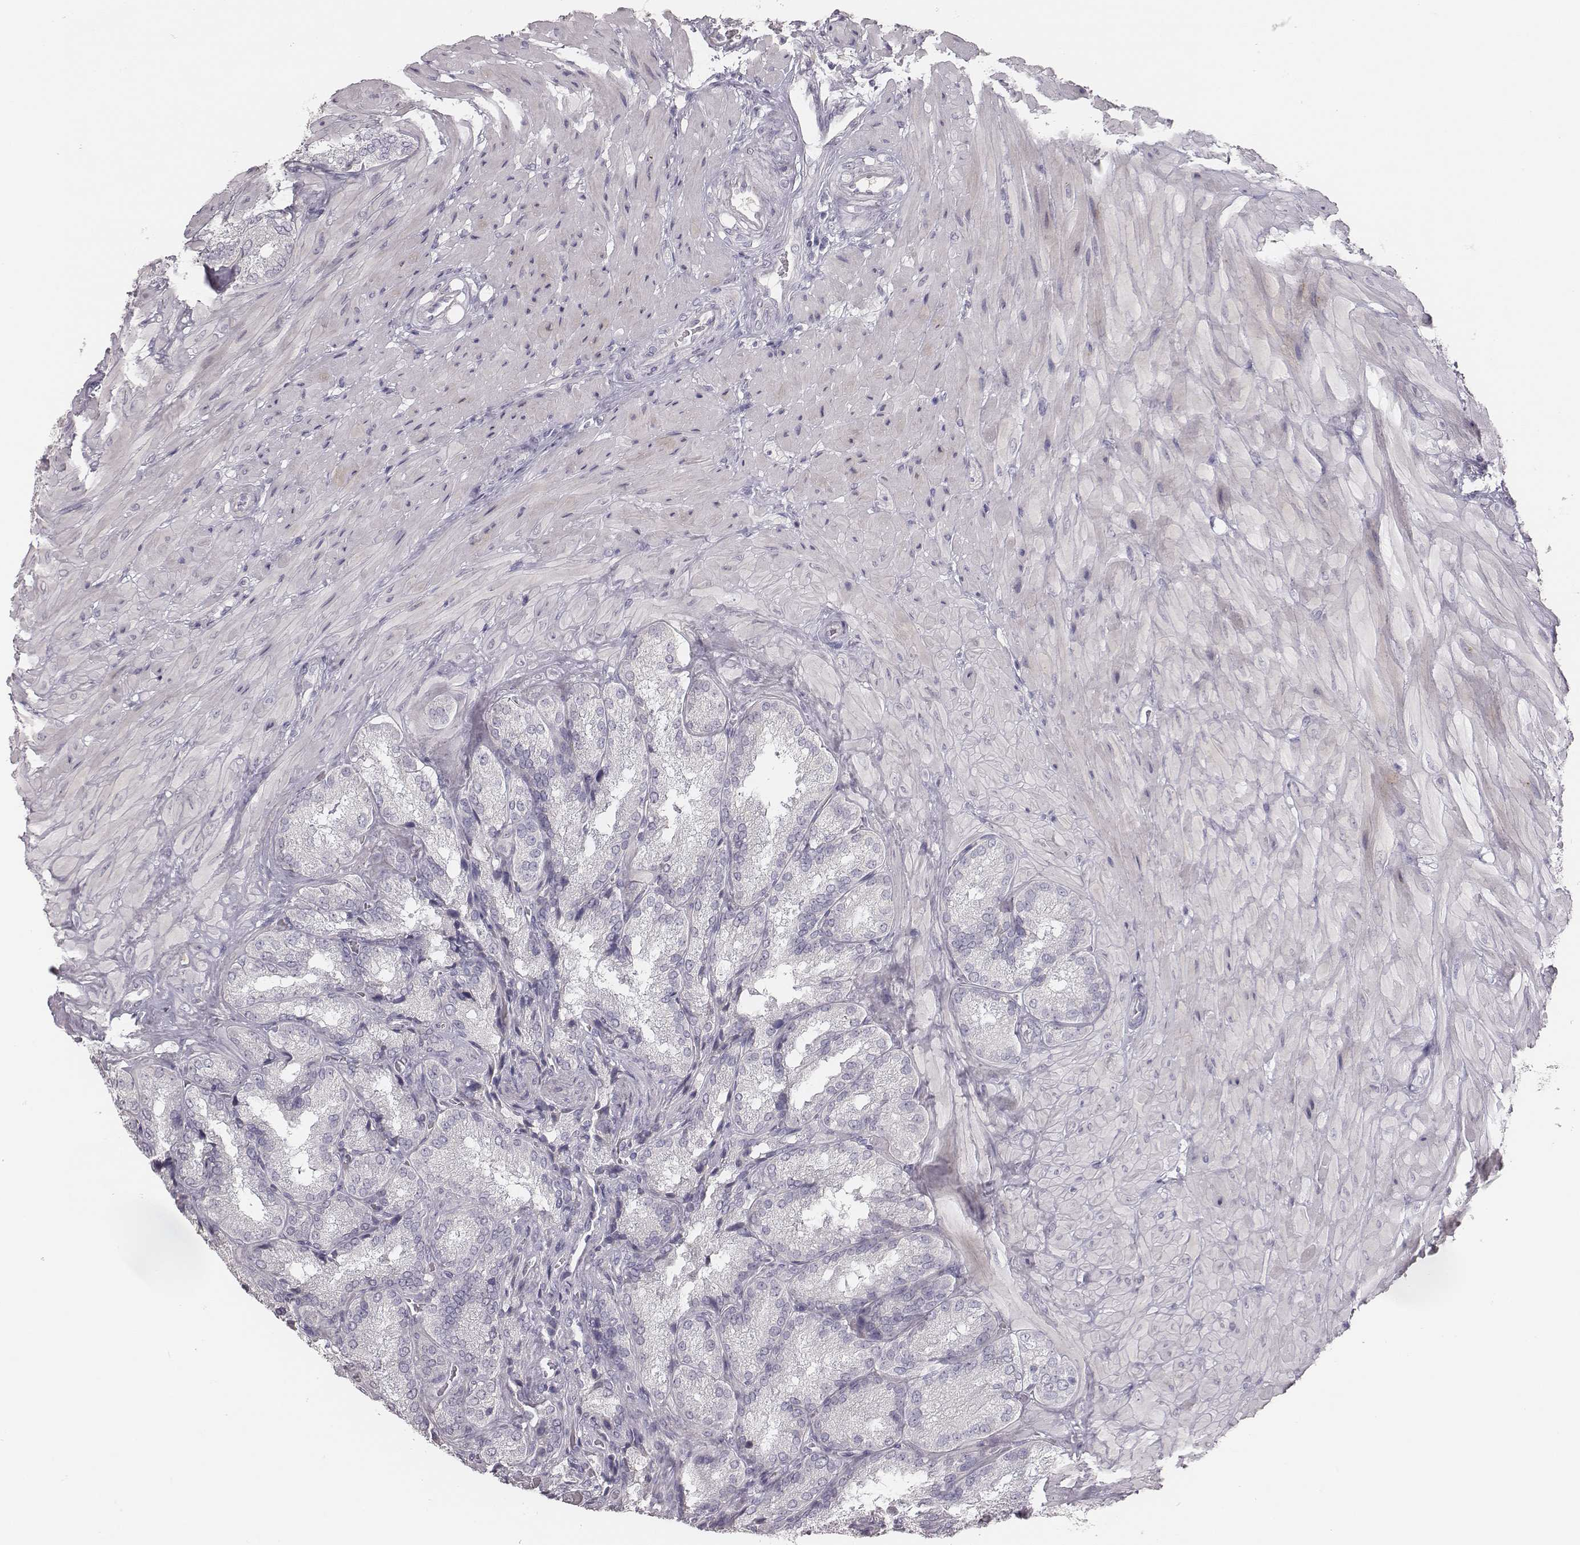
{"staining": {"intensity": "negative", "quantity": "none", "location": "none"}, "tissue": "seminal vesicle", "cell_type": "Glandular cells", "image_type": "normal", "snomed": [{"axis": "morphology", "description": "Normal tissue, NOS"}, {"axis": "topography", "description": "Seminal veicle"}], "caption": "Immunohistochemical staining of unremarkable seminal vesicle displays no significant staining in glandular cells. The staining was performed using DAB to visualize the protein expression in brown, while the nuclei were stained in blue with hematoxylin (Magnification: 20x).", "gene": "MYH6", "patient": {"sex": "male", "age": 37}}